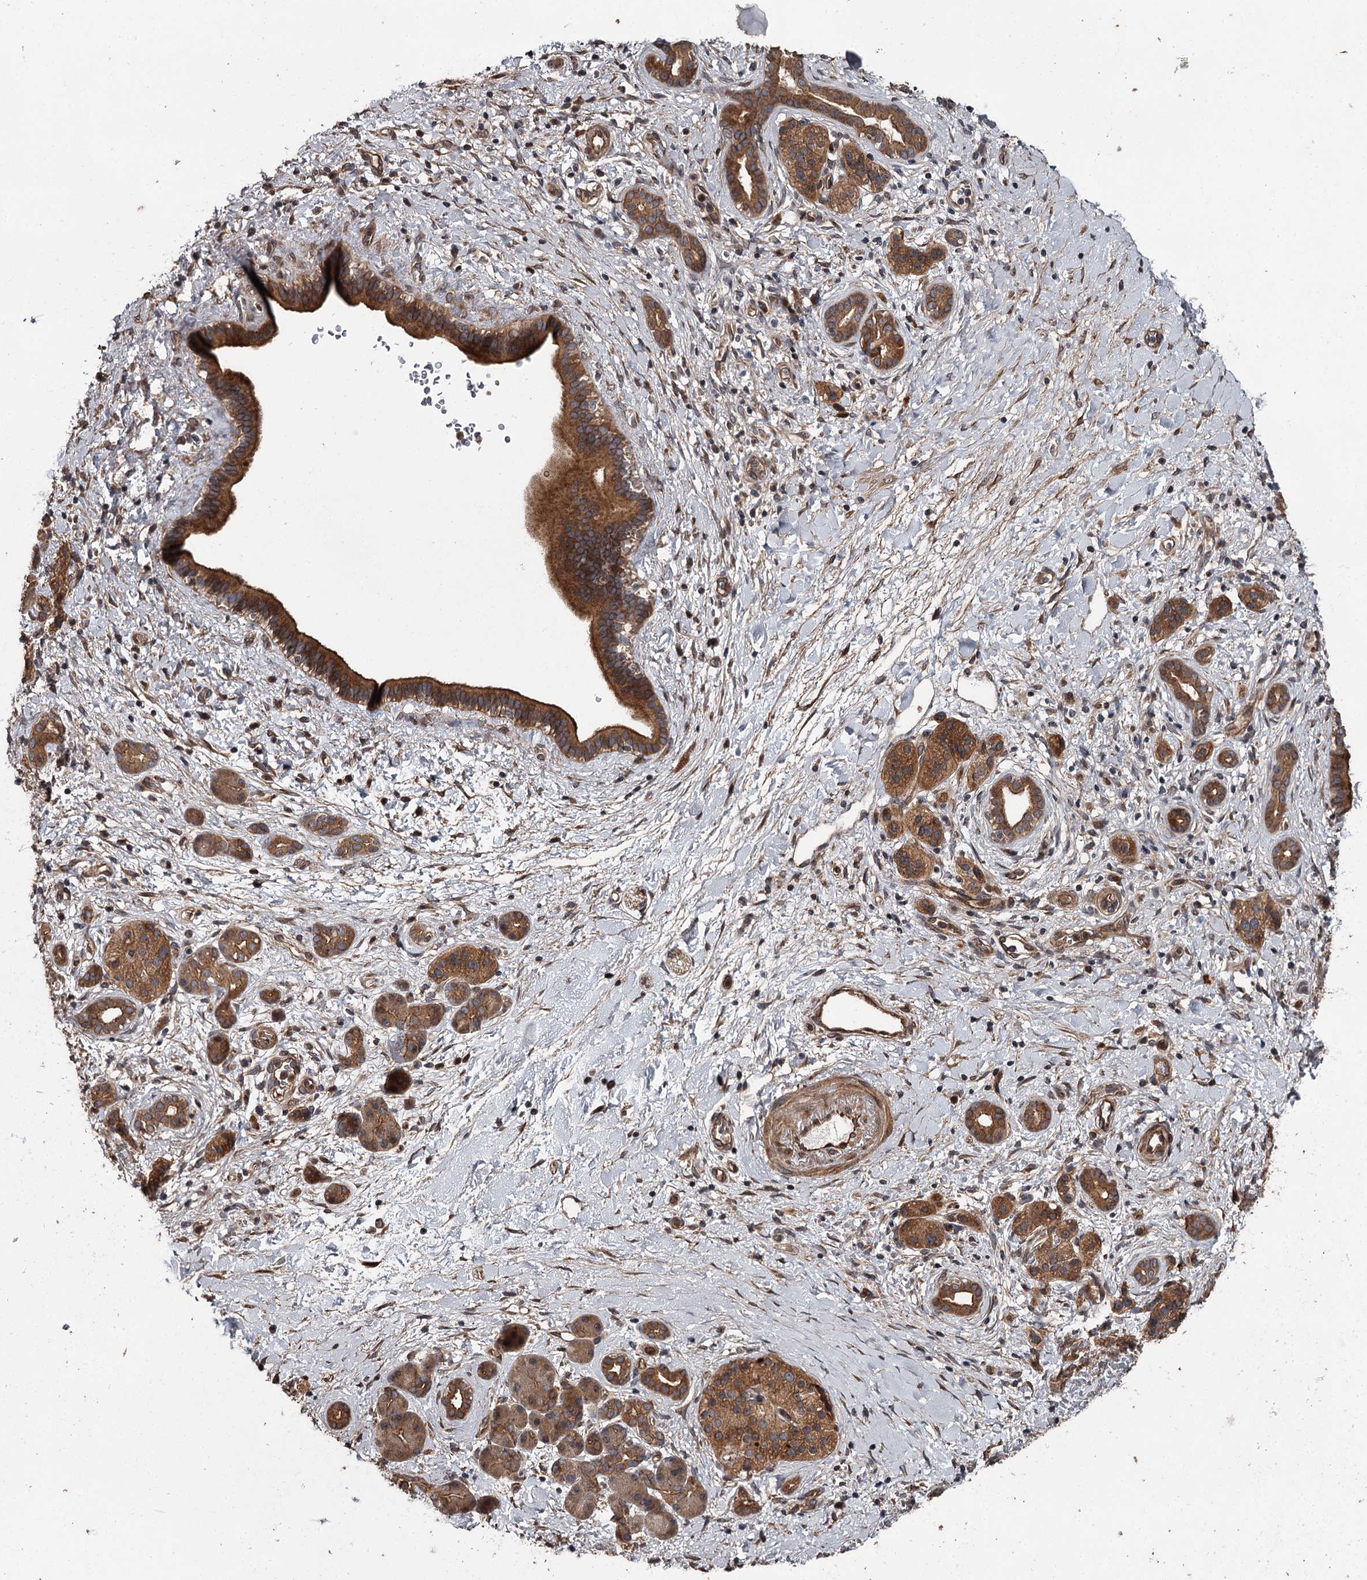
{"staining": {"intensity": "strong", "quantity": ">75%", "location": "cytoplasmic/membranous"}, "tissue": "pancreatic cancer", "cell_type": "Tumor cells", "image_type": "cancer", "snomed": [{"axis": "morphology", "description": "Normal tissue, NOS"}, {"axis": "morphology", "description": "Adenocarcinoma, NOS"}, {"axis": "topography", "description": "Pancreas"}, {"axis": "topography", "description": "Peripheral nerve tissue"}], "caption": "A micrograph of human pancreatic cancer (adenocarcinoma) stained for a protein displays strong cytoplasmic/membranous brown staining in tumor cells.", "gene": "RAB21", "patient": {"sex": "female", "age": 77}}